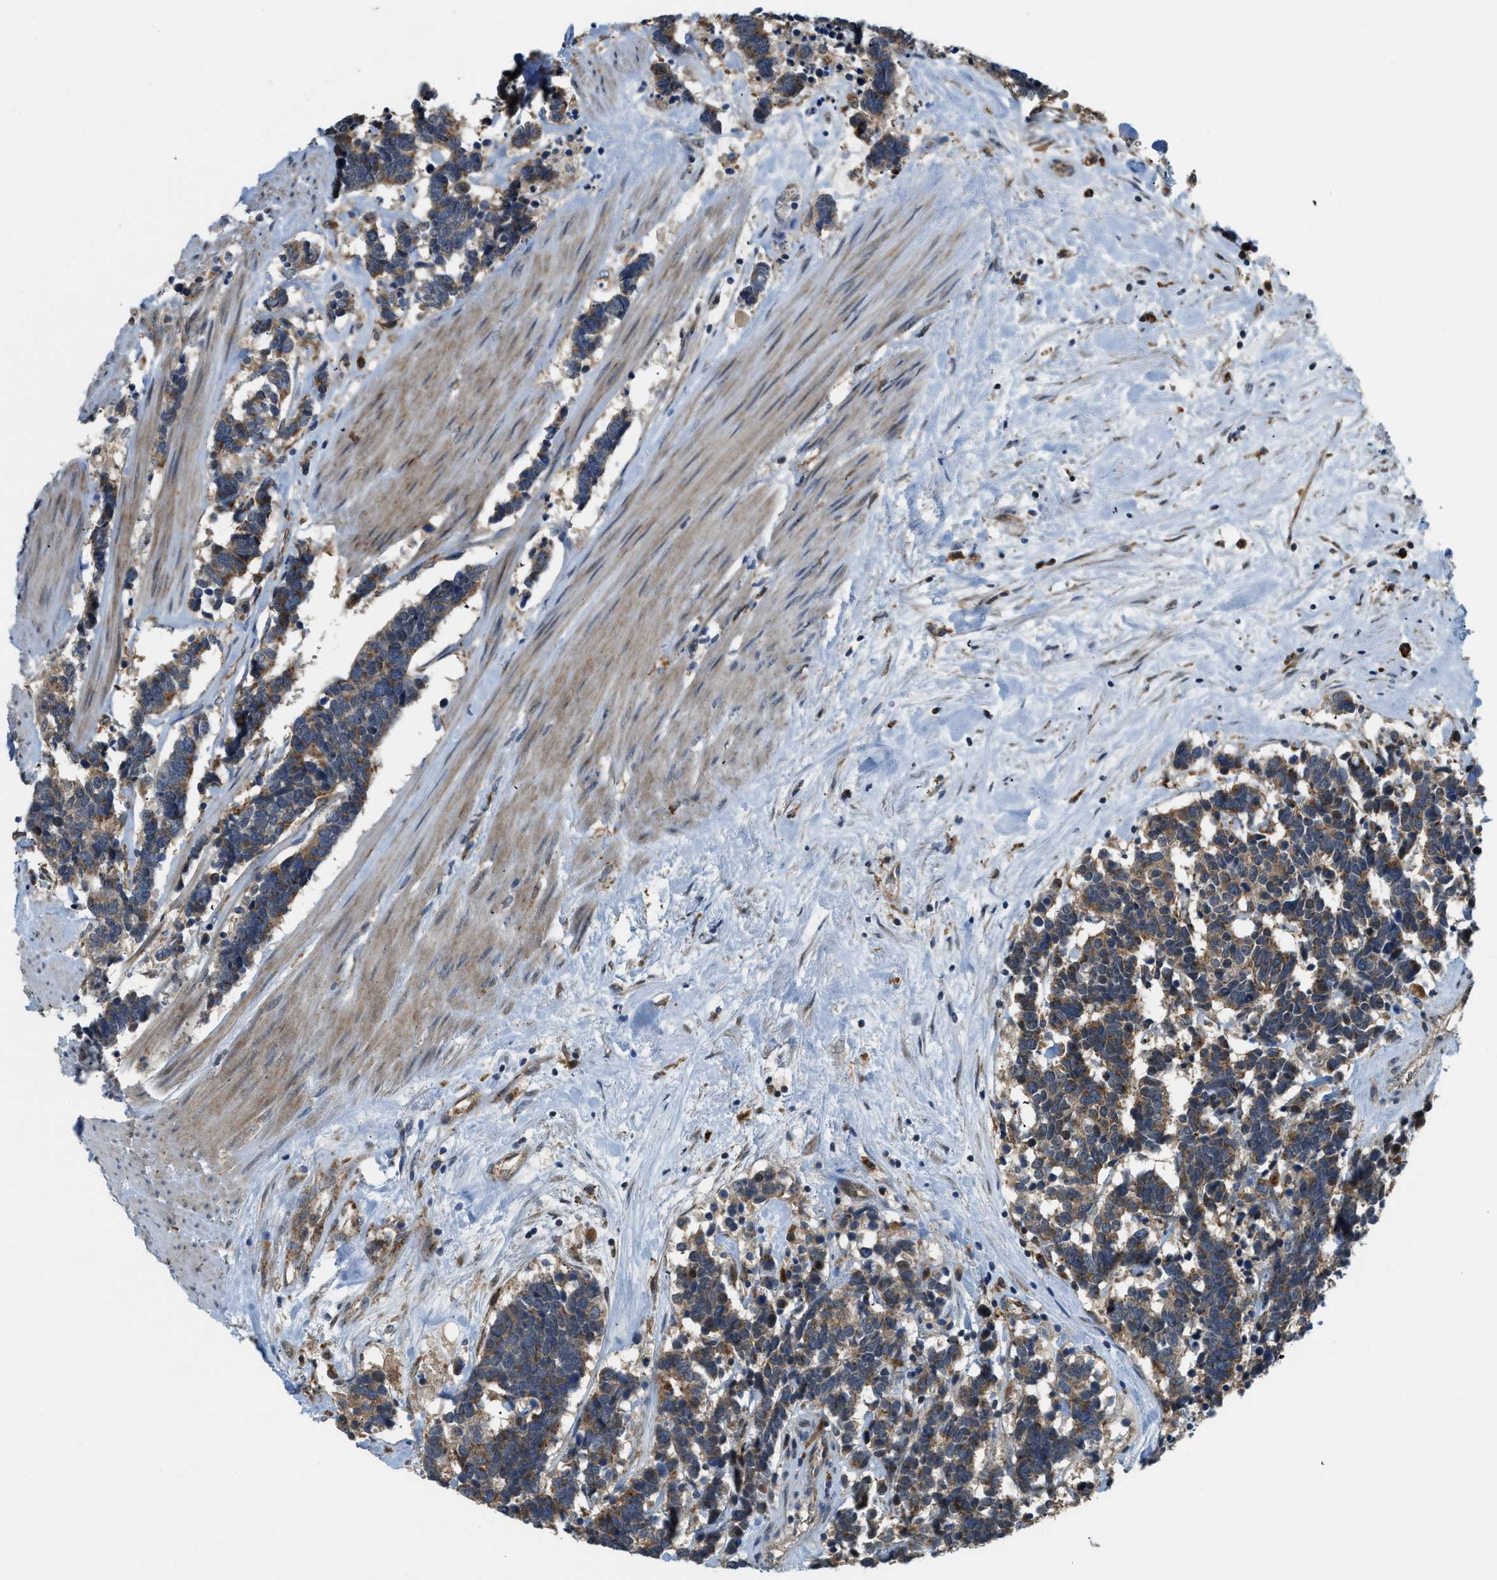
{"staining": {"intensity": "moderate", "quantity": ">75%", "location": "cytoplasmic/membranous"}, "tissue": "carcinoid", "cell_type": "Tumor cells", "image_type": "cancer", "snomed": [{"axis": "morphology", "description": "Carcinoma, NOS"}, {"axis": "morphology", "description": "Carcinoid, malignant, NOS"}, {"axis": "topography", "description": "Urinary bladder"}], "caption": "An image showing moderate cytoplasmic/membranous expression in about >75% of tumor cells in carcinoma, as visualized by brown immunohistochemical staining.", "gene": "STARD3NL", "patient": {"sex": "male", "age": 57}}